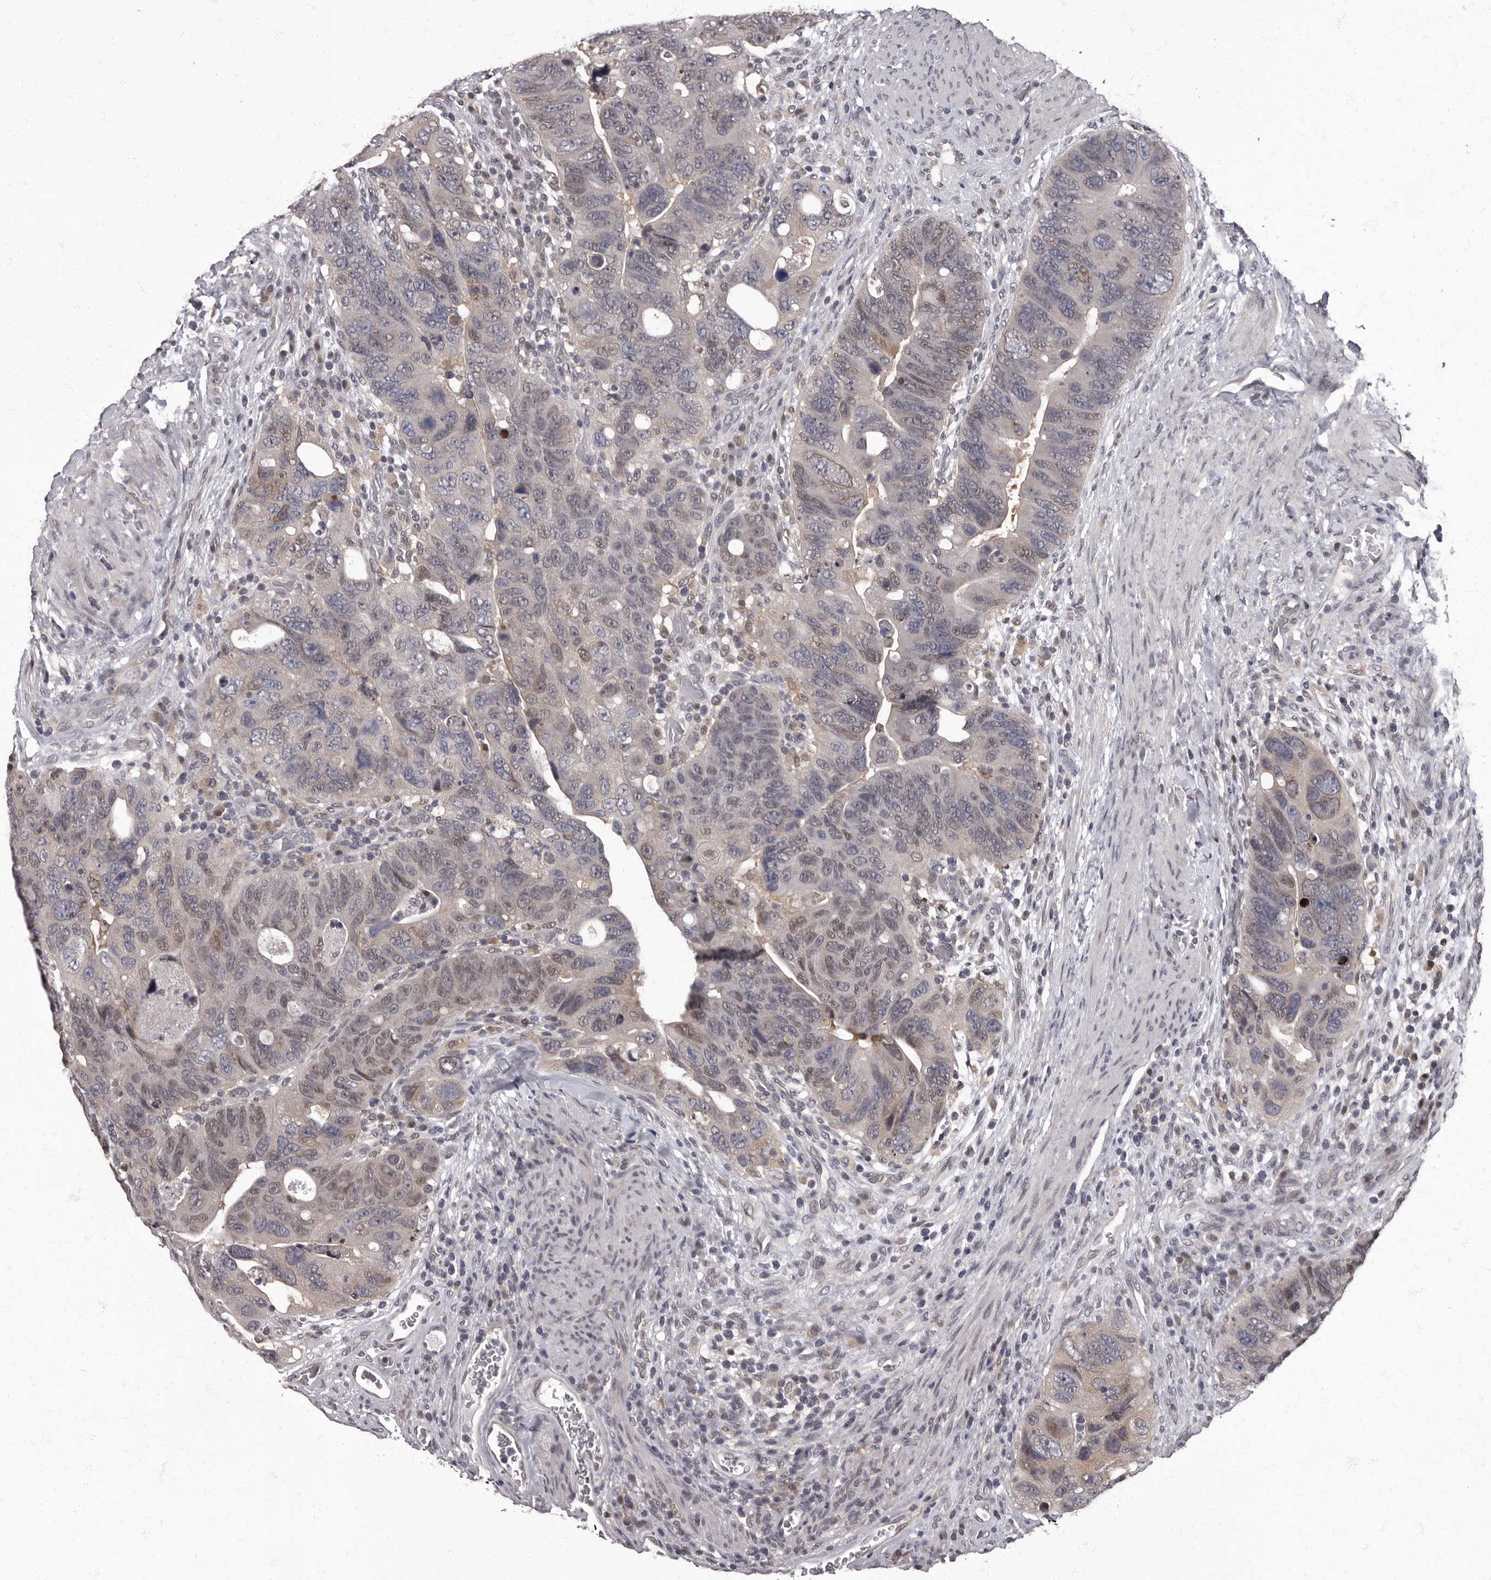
{"staining": {"intensity": "weak", "quantity": "25%-75%", "location": "nuclear"}, "tissue": "colorectal cancer", "cell_type": "Tumor cells", "image_type": "cancer", "snomed": [{"axis": "morphology", "description": "Adenocarcinoma, NOS"}, {"axis": "topography", "description": "Rectum"}], "caption": "Human colorectal cancer (adenocarcinoma) stained with a protein marker displays weak staining in tumor cells.", "gene": "C1orf50", "patient": {"sex": "male", "age": 59}}